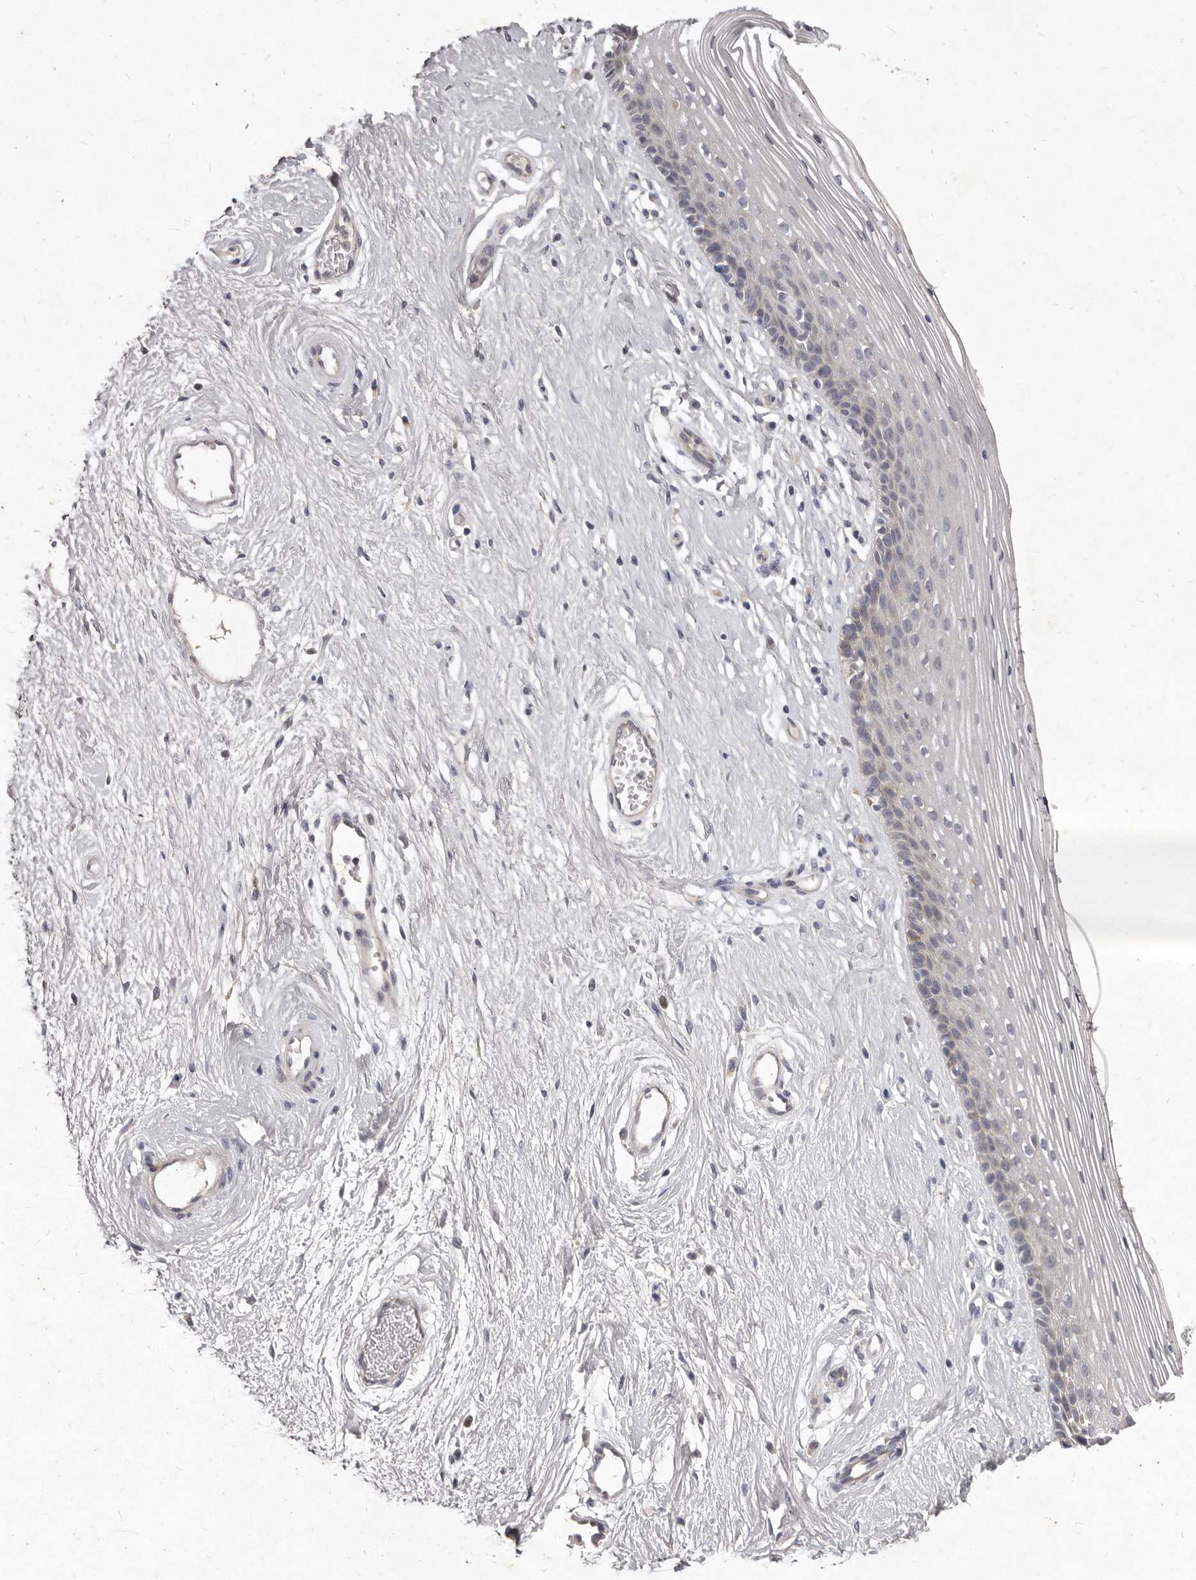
{"staining": {"intensity": "weak", "quantity": "25%-75%", "location": "cytoplasmic/membranous"}, "tissue": "vagina", "cell_type": "Squamous epithelial cells", "image_type": "normal", "snomed": [{"axis": "morphology", "description": "Normal tissue, NOS"}, {"axis": "topography", "description": "Vagina"}], "caption": "Immunohistochemistry photomicrograph of benign vagina: human vagina stained using immunohistochemistry reveals low levels of weak protein expression localized specifically in the cytoplasmic/membranous of squamous epithelial cells, appearing as a cytoplasmic/membranous brown color.", "gene": "GPRC5C", "patient": {"sex": "female", "age": 46}}